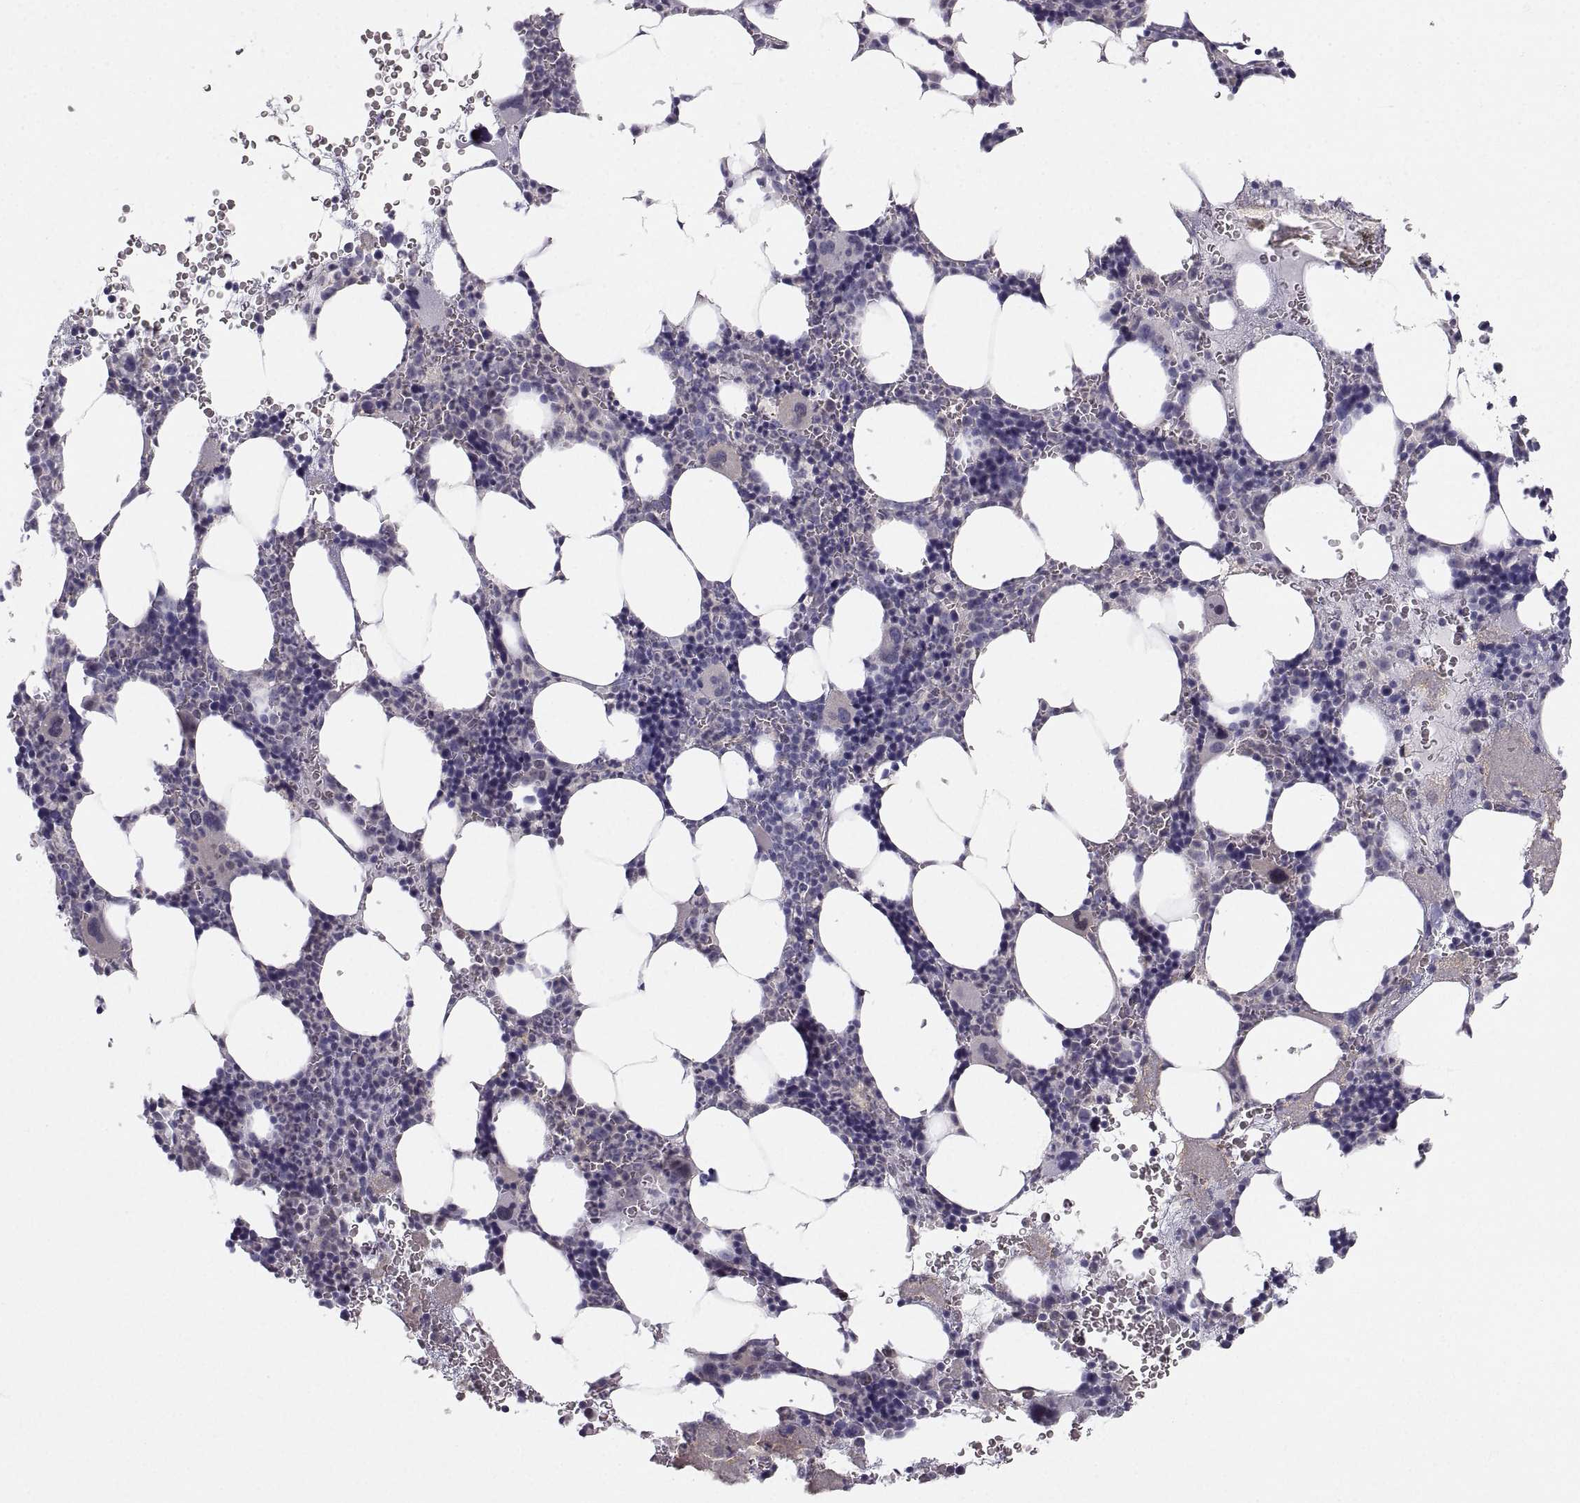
{"staining": {"intensity": "negative", "quantity": "none", "location": "none"}, "tissue": "bone marrow", "cell_type": "Hematopoietic cells", "image_type": "normal", "snomed": [{"axis": "morphology", "description": "Normal tissue, NOS"}, {"axis": "topography", "description": "Bone marrow"}], "caption": "Immunohistochemistry photomicrograph of benign bone marrow stained for a protein (brown), which exhibits no staining in hematopoietic cells.", "gene": "ZNF185", "patient": {"sex": "male", "age": 44}}